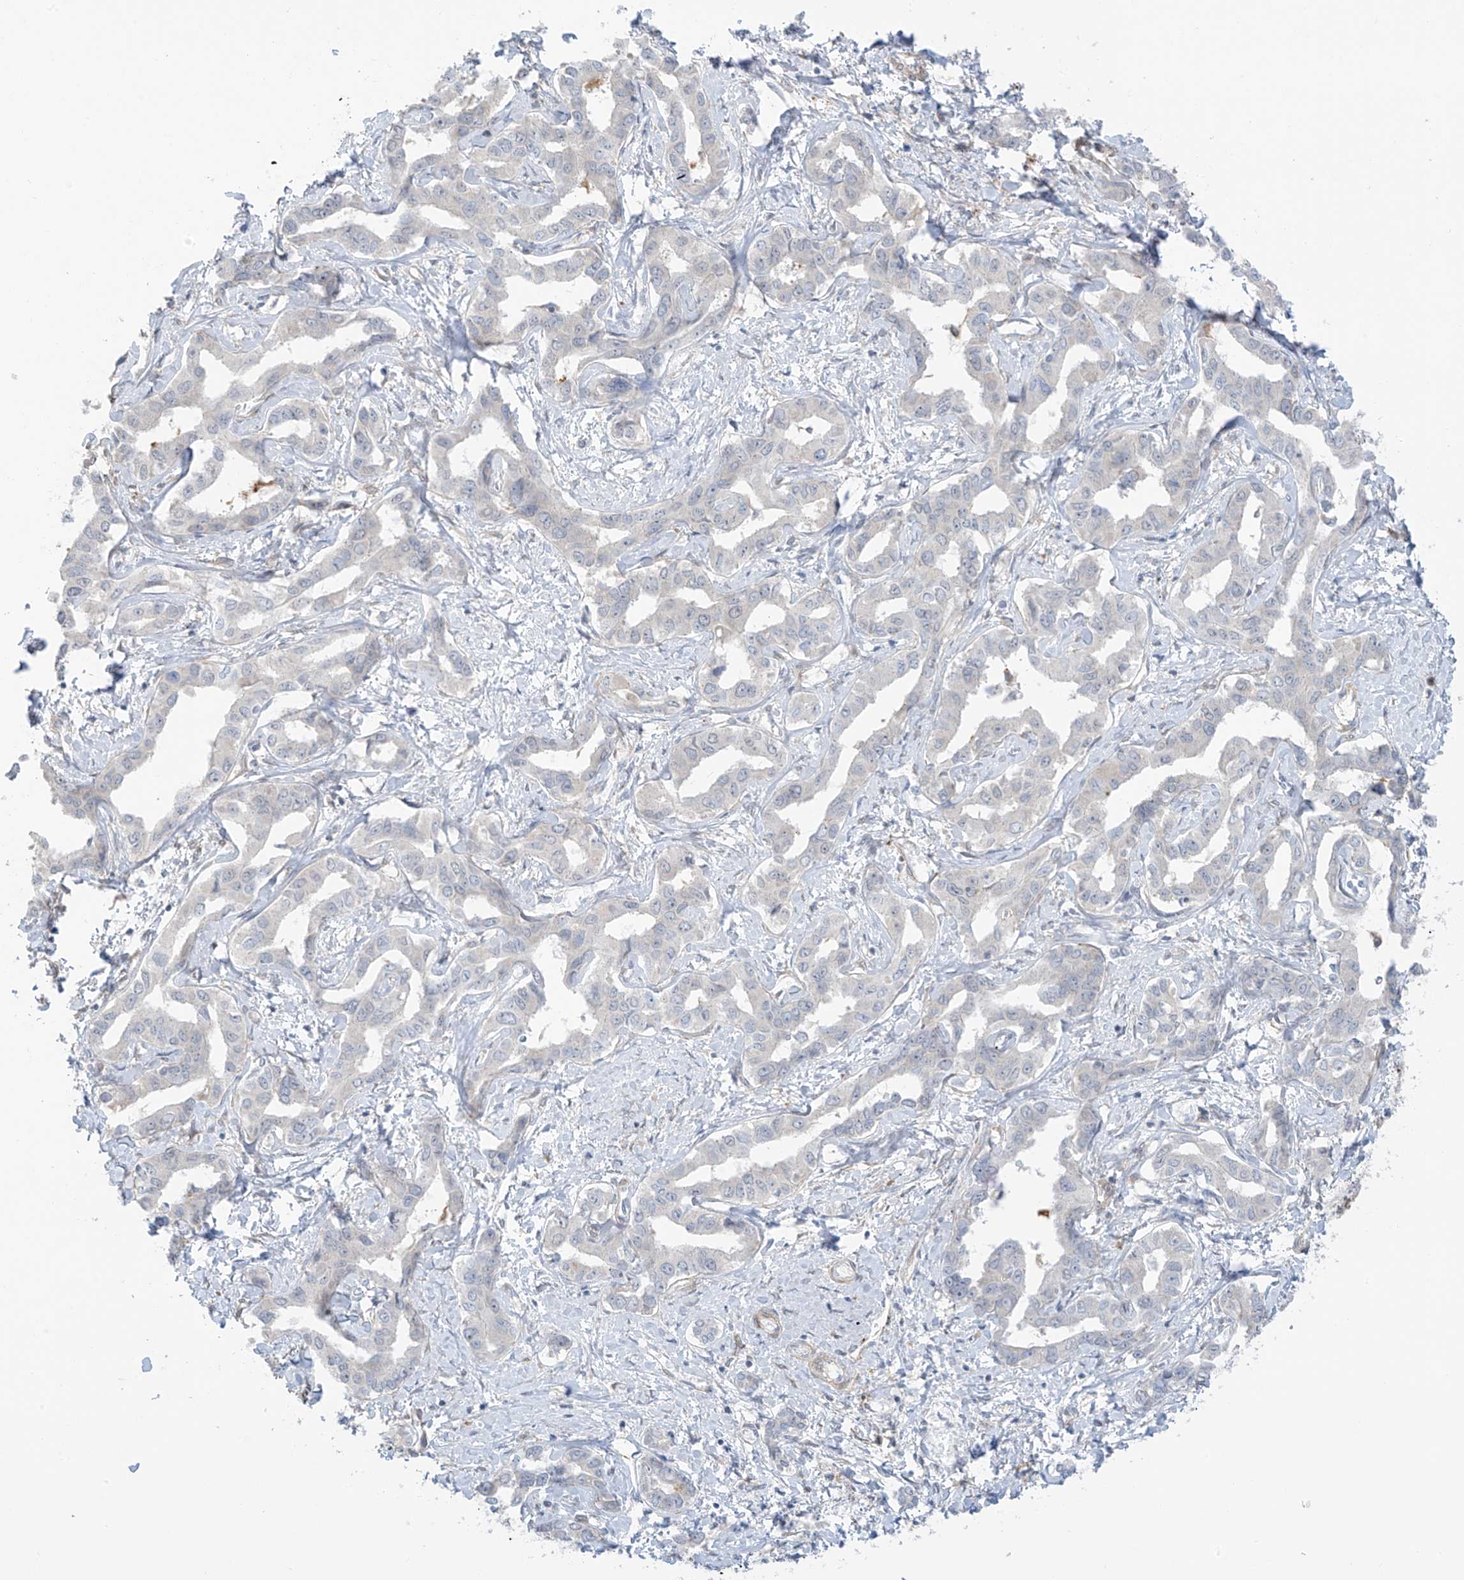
{"staining": {"intensity": "negative", "quantity": "none", "location": "none"}, "tissue": "liver cancer", "cell_type": "Tumor cells", "image_type": "cancer", "snomed": [{"axis": "morphology", "description": "Cholangiocarcinoma"}, {"axis": "topography", "description": "Liver"}], "caption": "An immunohistochemistry photomicrograph of liver cancer (cholangiocarcinoma) is shown. There is no staining in tumor cells of liver cancer (cholangiocarcinoma).", "gene": "HS6ST2", "patient": {"sex": "male", "age": 59}}